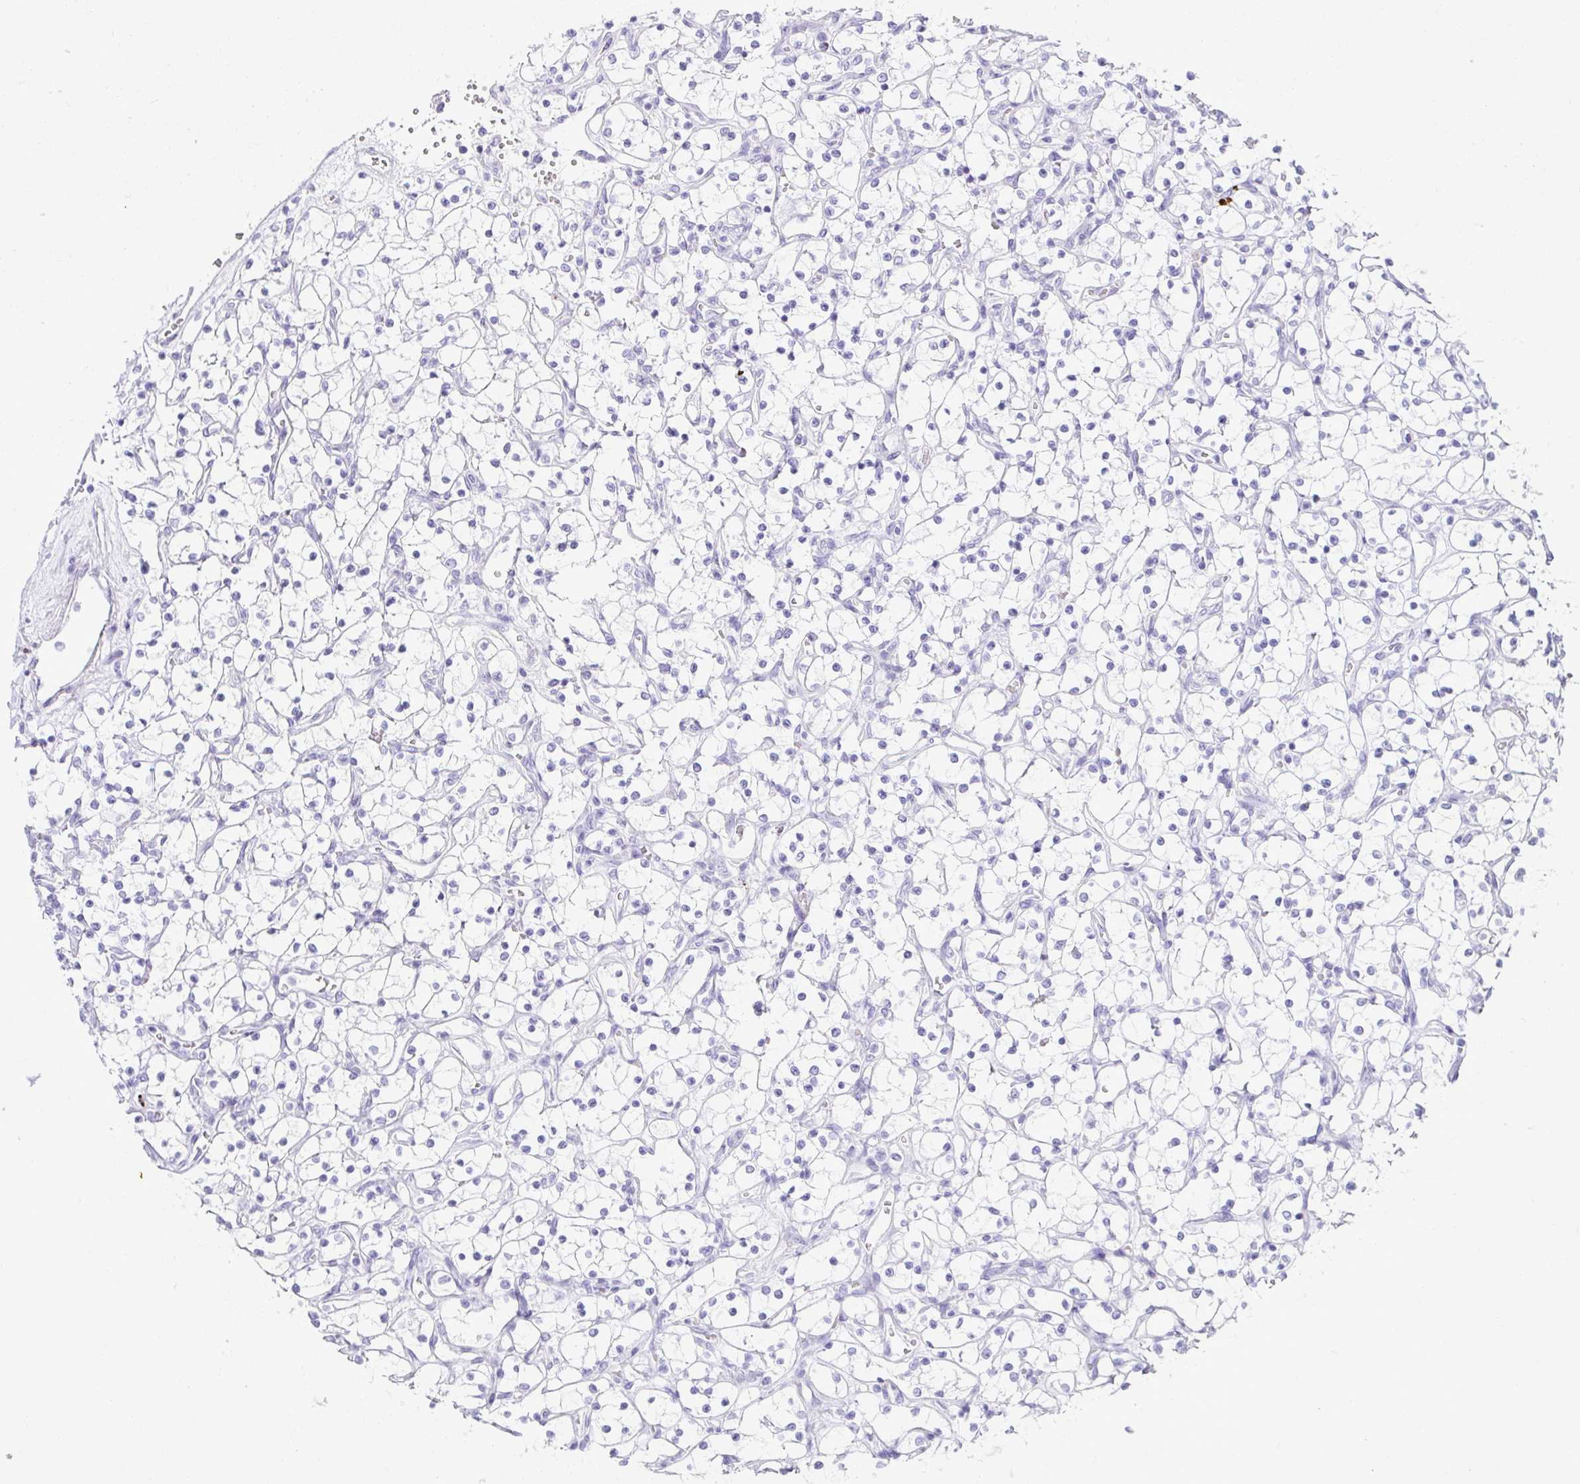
{"staining": {"intensity": "negative", "quantity": "none", "location": "none"}, "tissue": "renal cancer", "cell_type": "Tumor cells", "image_type": "cancer", "snomed": [{"axis": "morphology", "description": "Adenocarcinoma, NOS"}, {"axis": "topography", "description": "Kidney"}], "caption": "A photomicrograph of human renal cancer is negative for staining in tumor cells.", "gene": "CDADC1", "patient": {"sex": "female", "age": 69}}